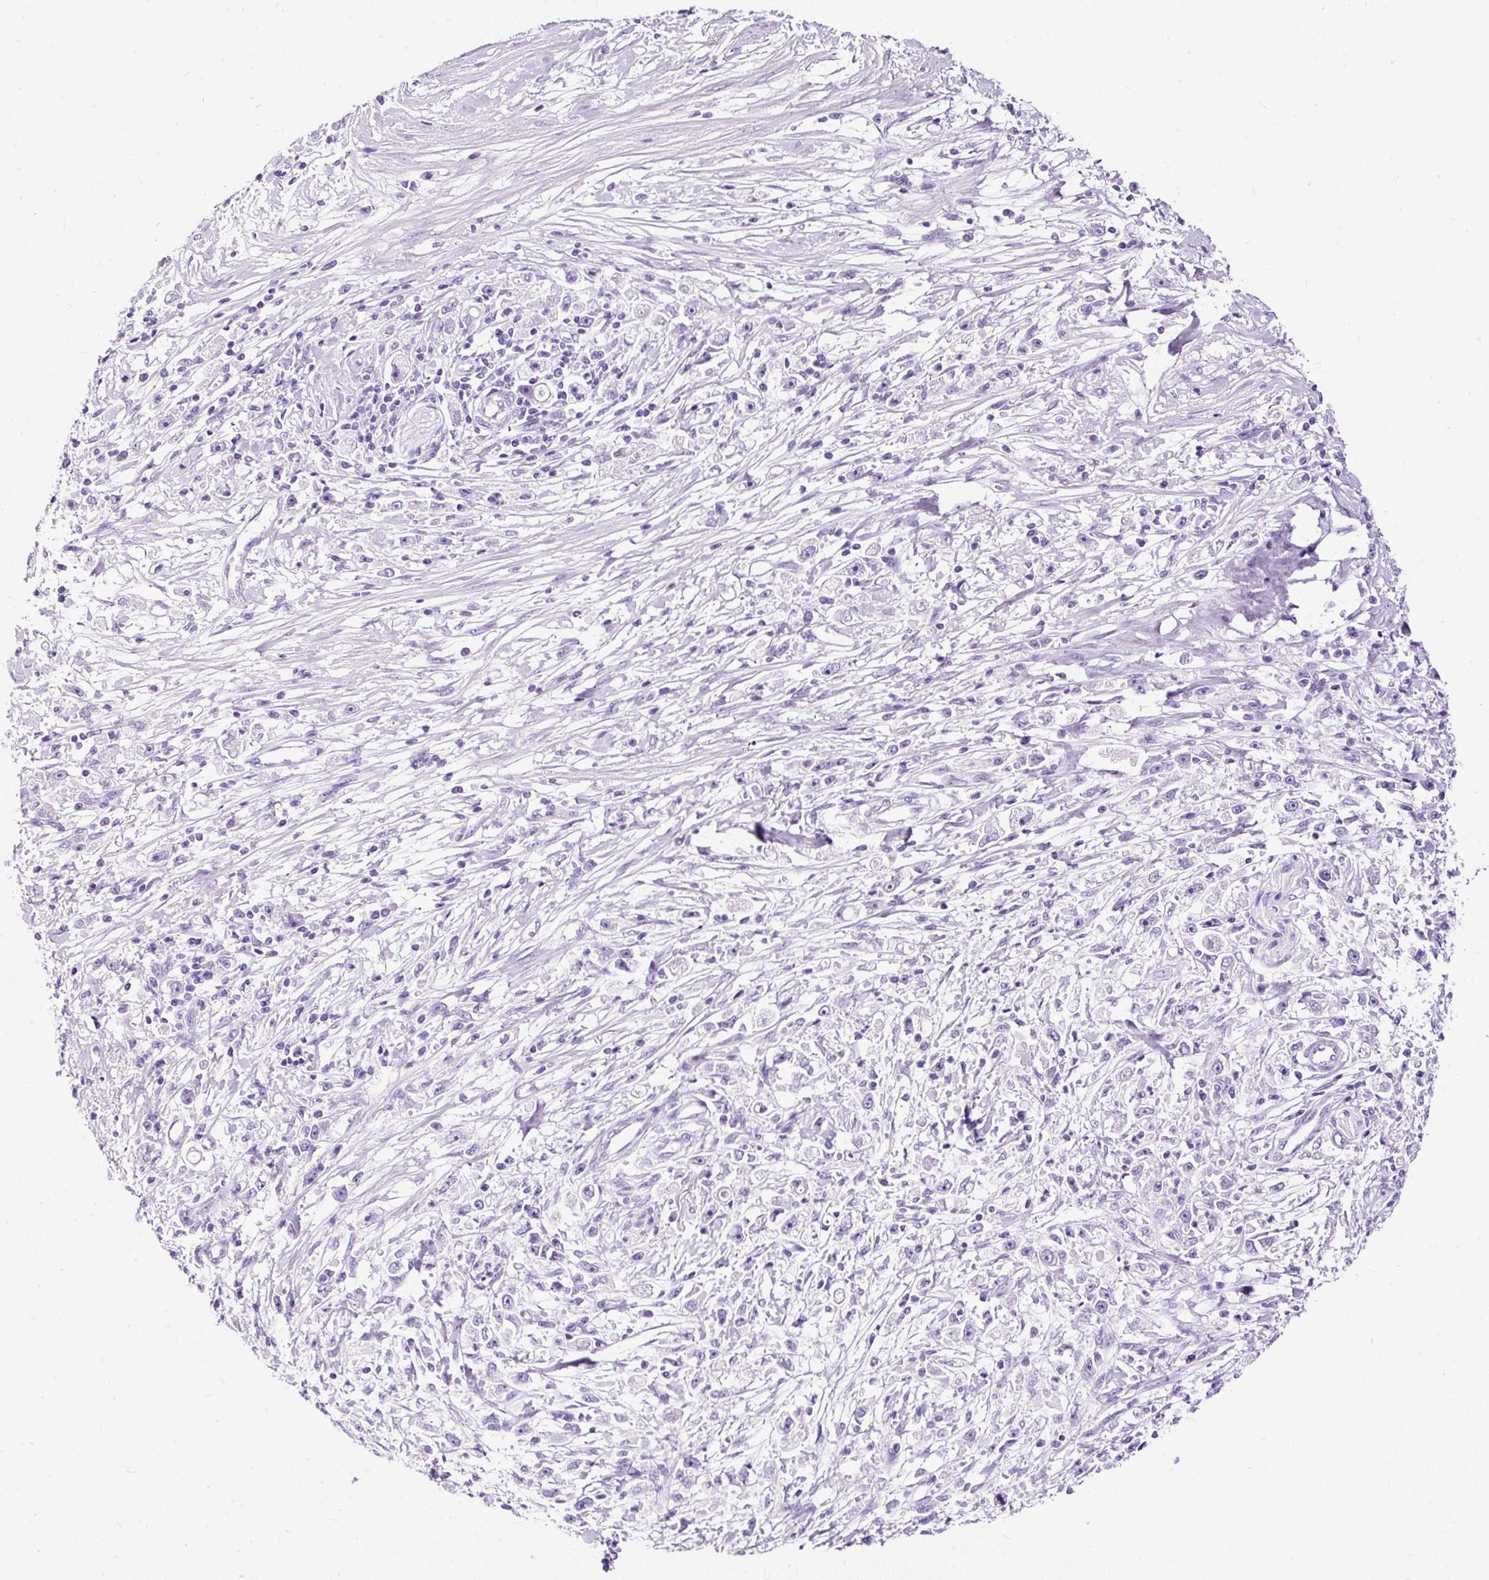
{"staining": {"intensity": "negative", "quantity": "none", "location": "none"}, "tissue": "stomach cancer", "cell_type": "Tumor cells", "image_type": "cancer", "snomed": [{"axis": "morphology", "description": "Adenocarcinoma, NOS"}, {"axis": "topography", "description": "Stomach"}], "caption": "The photomicrograph exhibits no staining of tumor cells in stomach cancer. (DAB immunohistochemistry (IHC) visualized using brightfield microscopy, high magnification).", "gene": "NTS", "patient": {"sex": "female", "age": 59}}